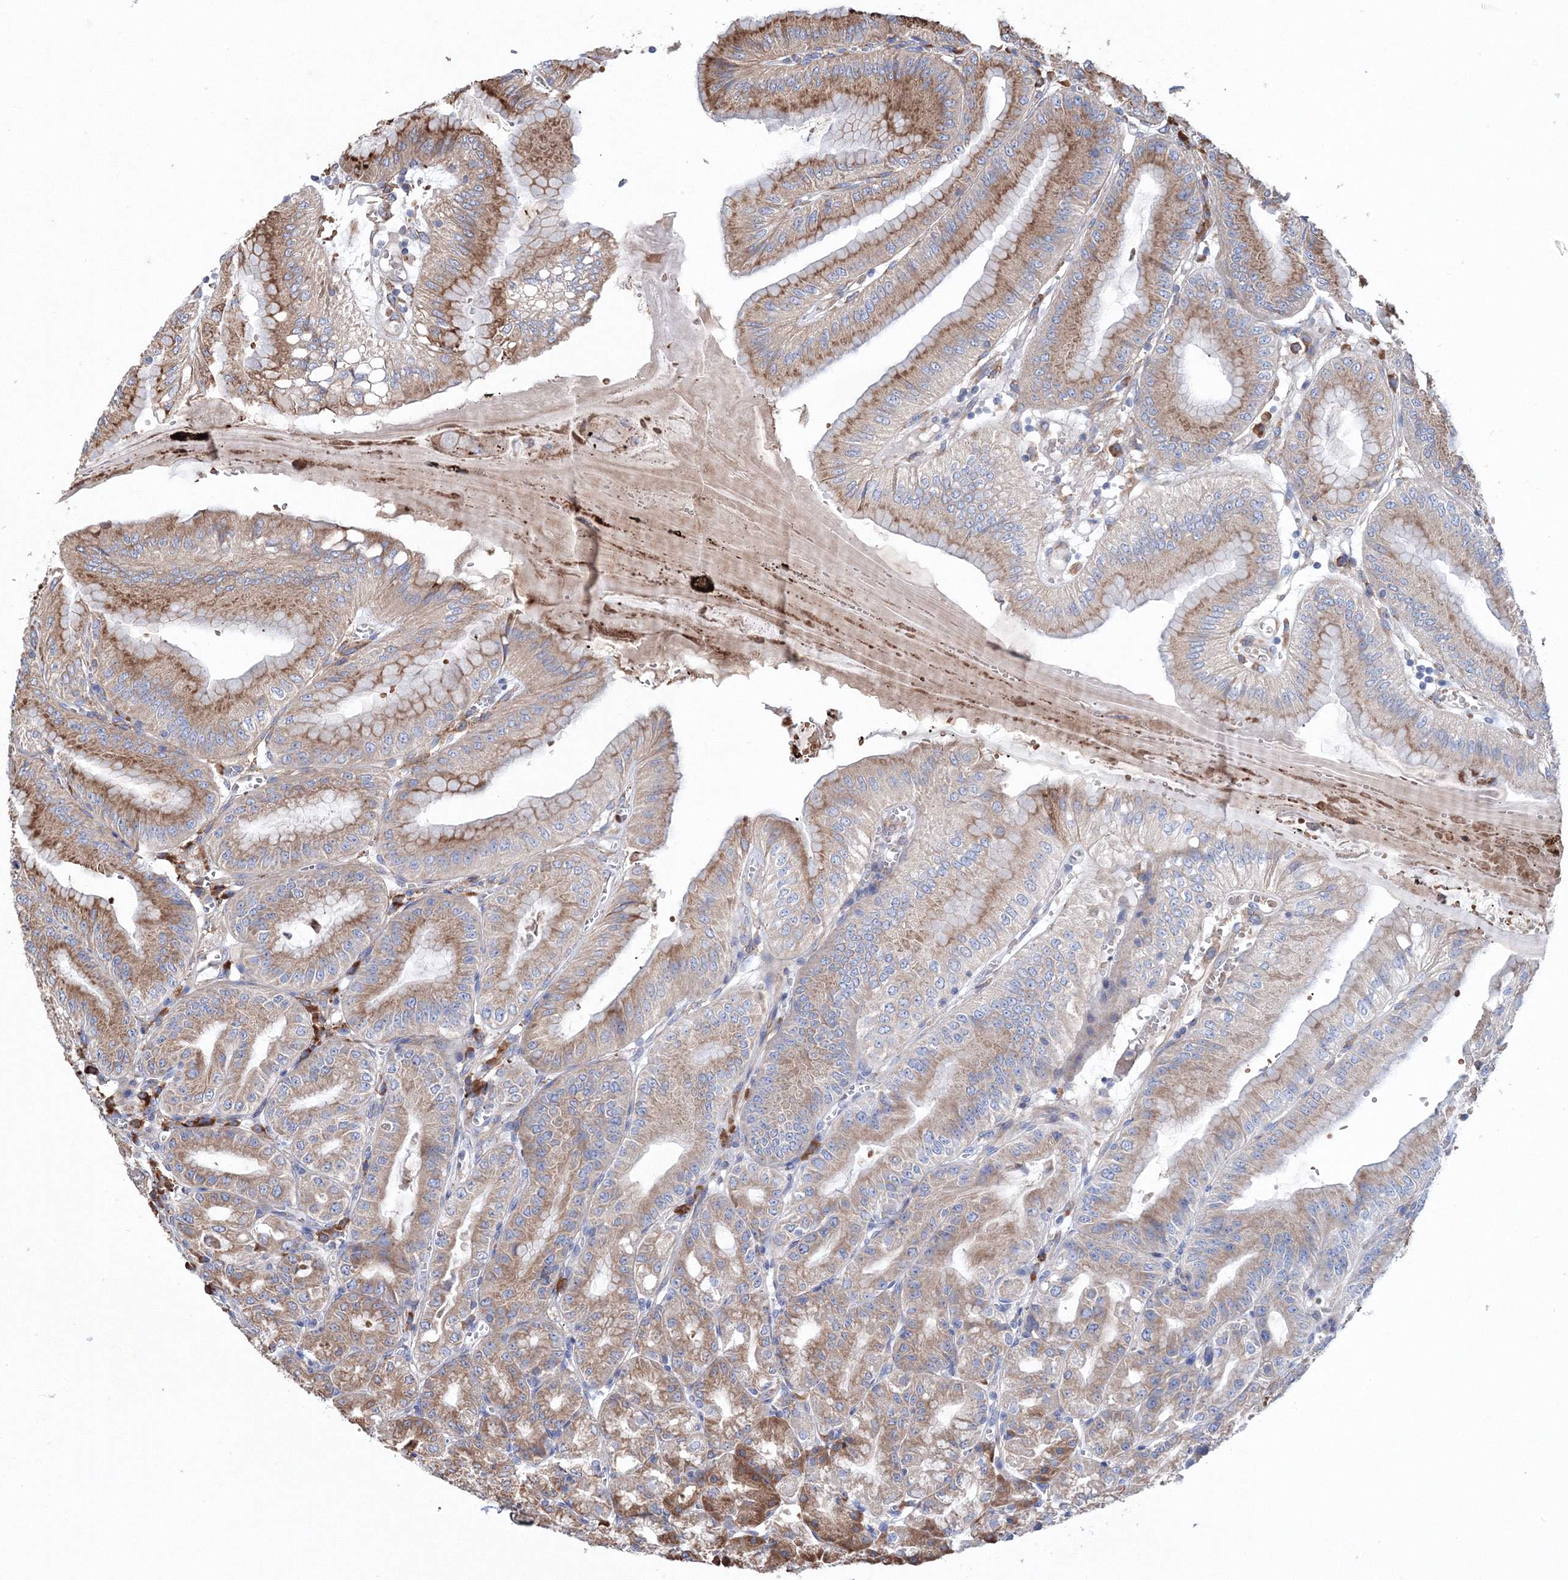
{"staining": {"intensity": "moderate", "quantity": "25%-75%", "location": "cytoplasmic/membranous"}, "tissue": "stomach", "cell_type": "Glandular cells", "image_type": "normal", "snomed": [{"axis": "morphology", "description": "Normal tissue, NOS"}, {"axis": "topography", "description": "Stomach, lower"}], "caption": "High-magnification brightfield microscopy of benign stomach stained with DAB (3,3'-diaminobenzidine) (brown) and counterstained with hematoxylin (blue). glandular cells exhibit moderate cytoplasmic/membranous positivity is seen in approximately25%-75% of cells.", "gene": "VPS8", "patient": {"sex": "male", "age": 71}}